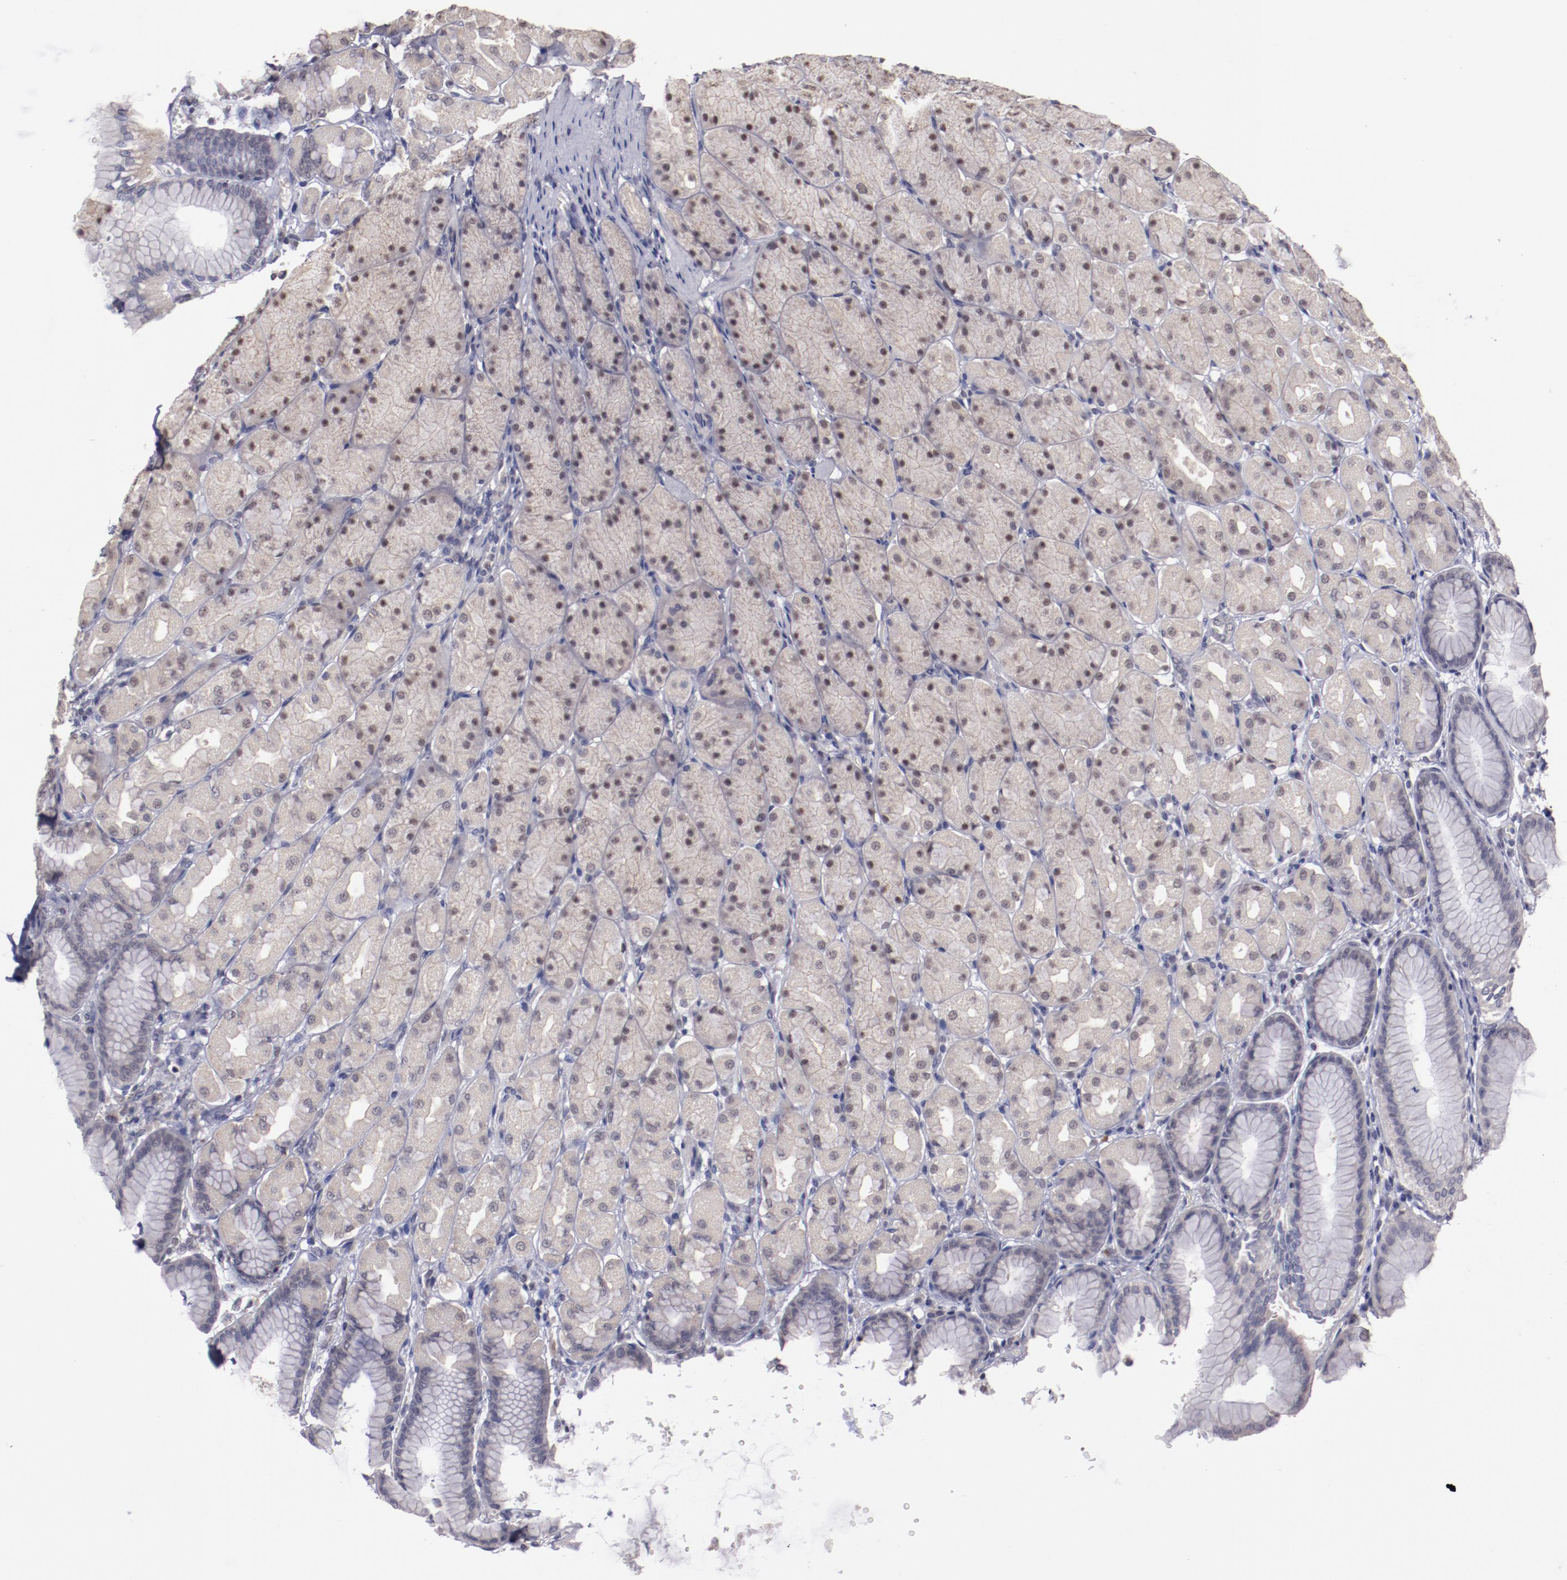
{"staining": {"intensity": "weak", "quantity": "25%-75%", "location": "nuclear"}, "tissue": "stomach", "cell_type": "Glandular cells", "image_type": "normal", "snomed": [{"axis": "morphology", "description": "Normal tissue, NOS"}, {"axis": "topography", "description": "Stomach, upper"}], "caption": "Immunohistochemical staining of unremarkable stomach displays low levels of weak nuclear staining in approximately 25%-75% of glandular cells. The protein of interest is shown in brown color, while the nuclei are stained blue.", "gene": "NRXN3", "patient": {"sex": "female", "age": 56}}